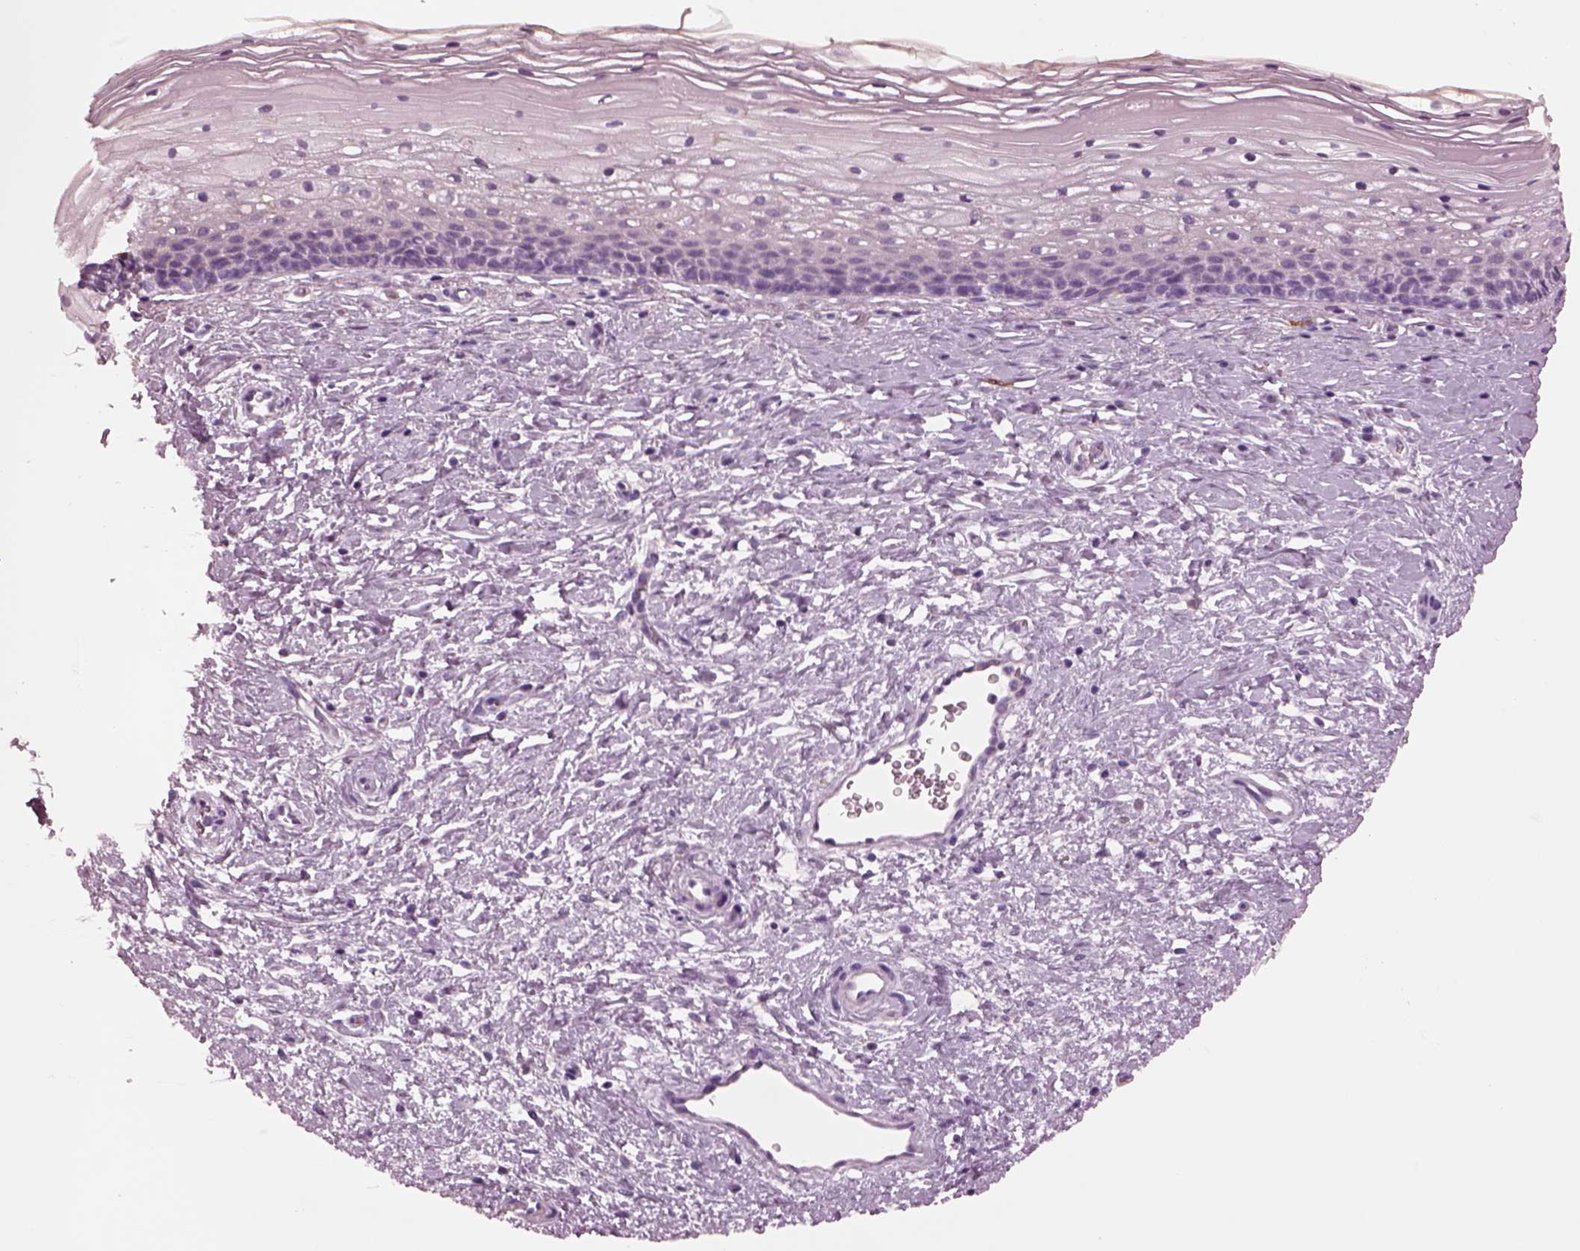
{"staining": {"intensity": "negative", "quantity": "none", "location": "none"}, "tissue": "cervix", "cell_type": "Glandular cells", "image_type": "normal", "snomed": [{"axis": "morphology", "description": "Normal tissue, NOS"}, {"axis": "topography", "description": "Cervix"}], "caption": "Protein analysis of normal cervix exhibits no significant staining in glandular cells.", "gene": "SHTN1", "patient": {"sex": "female", "age": 34}}